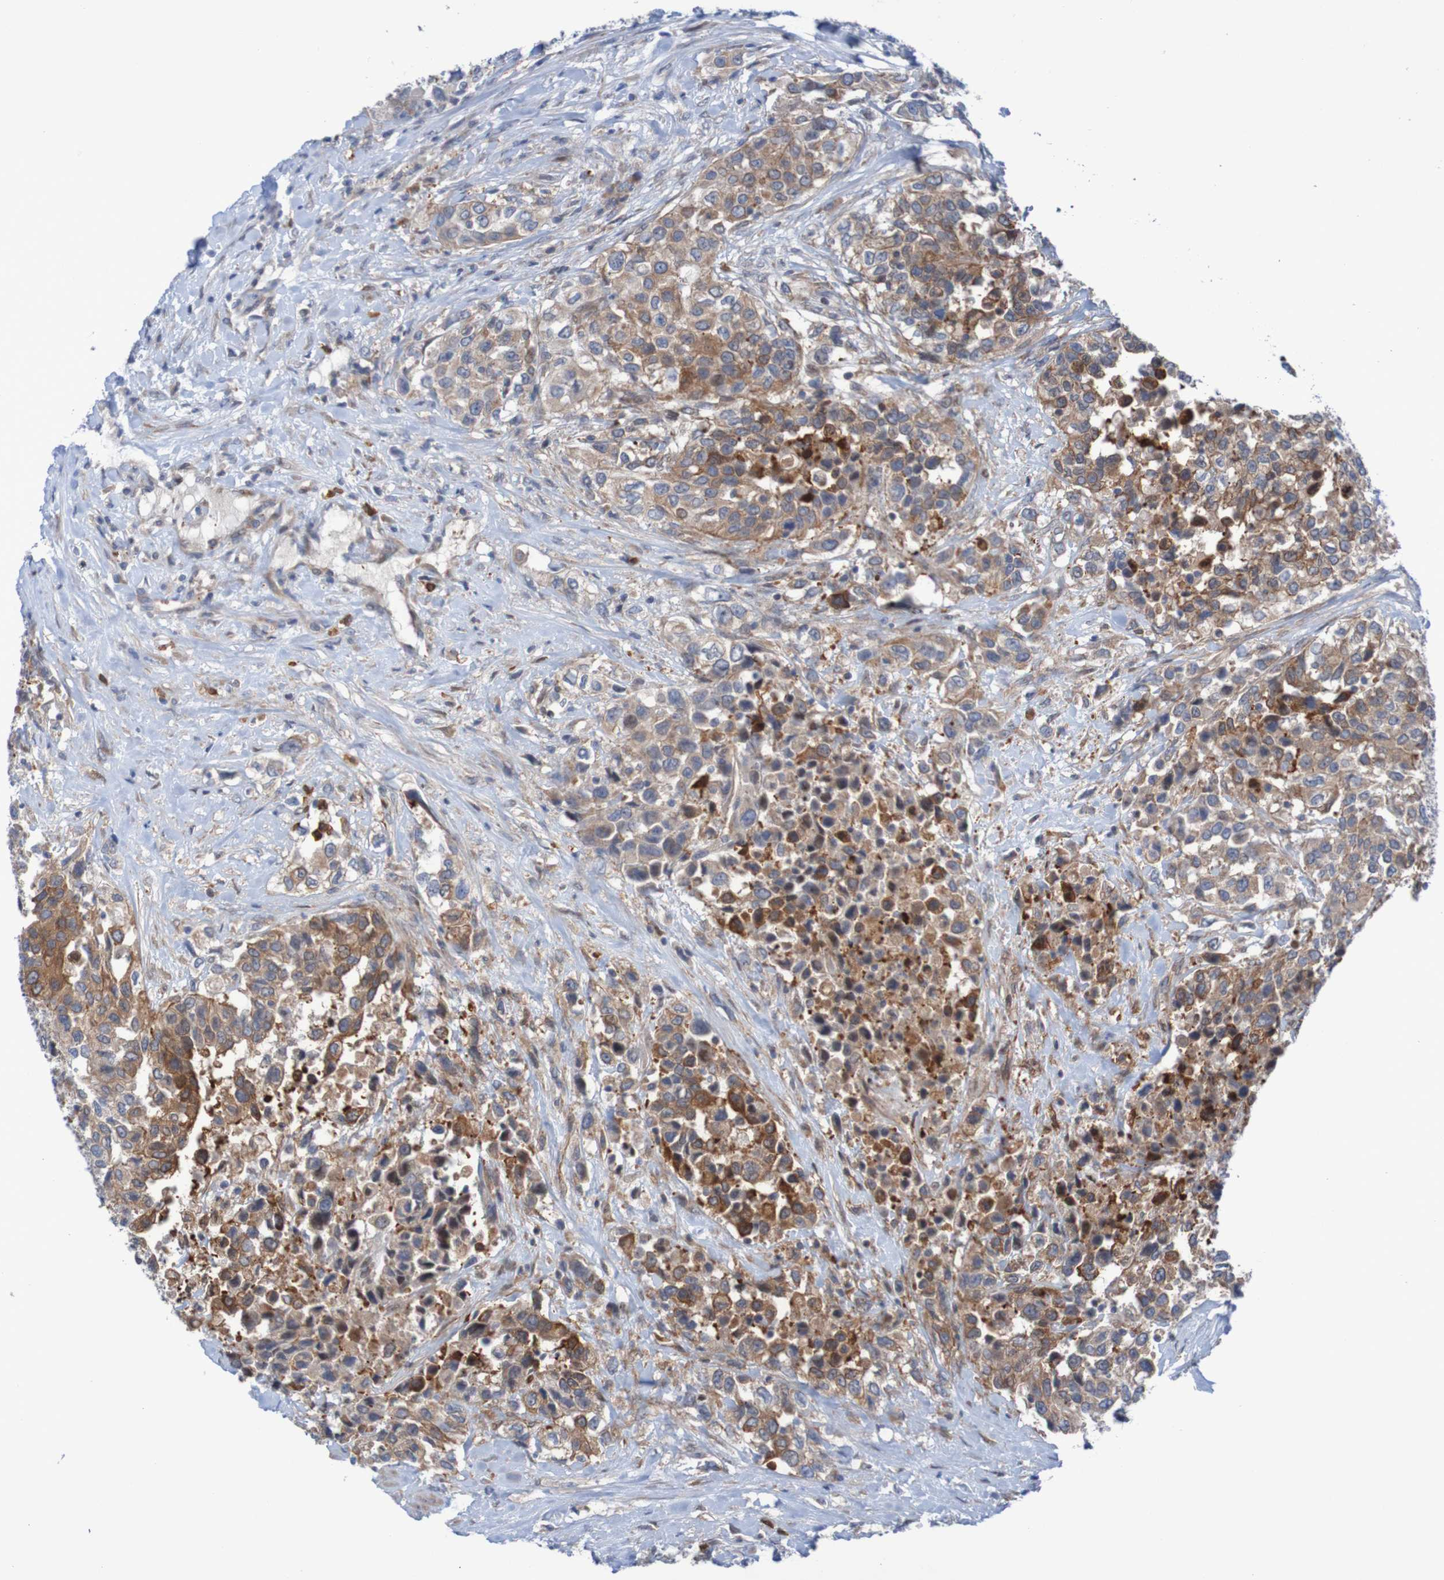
{"staining": {"intensity": "strong", "quantity": "25%-75%", "location": "cytoplasmic/membranous"}, "tissue": "urothelial cancer", "cell_type": "Tumor cells", "image_type": "cancer", "snomed": [{"axis": "morphology", "description": "Urothelial carcinoma, High grade"}, {"axis": "topography", "description": "Urinary bladder"}], "caption": "This is an image of immunohistochemistry staining of urothelial carcinoma (high-grade), which shows strong expression in the cytoplasmic/membranous of tumor cells.", "gene": "ANGPT4", "patient": {"sex": "female", "age": 80}}